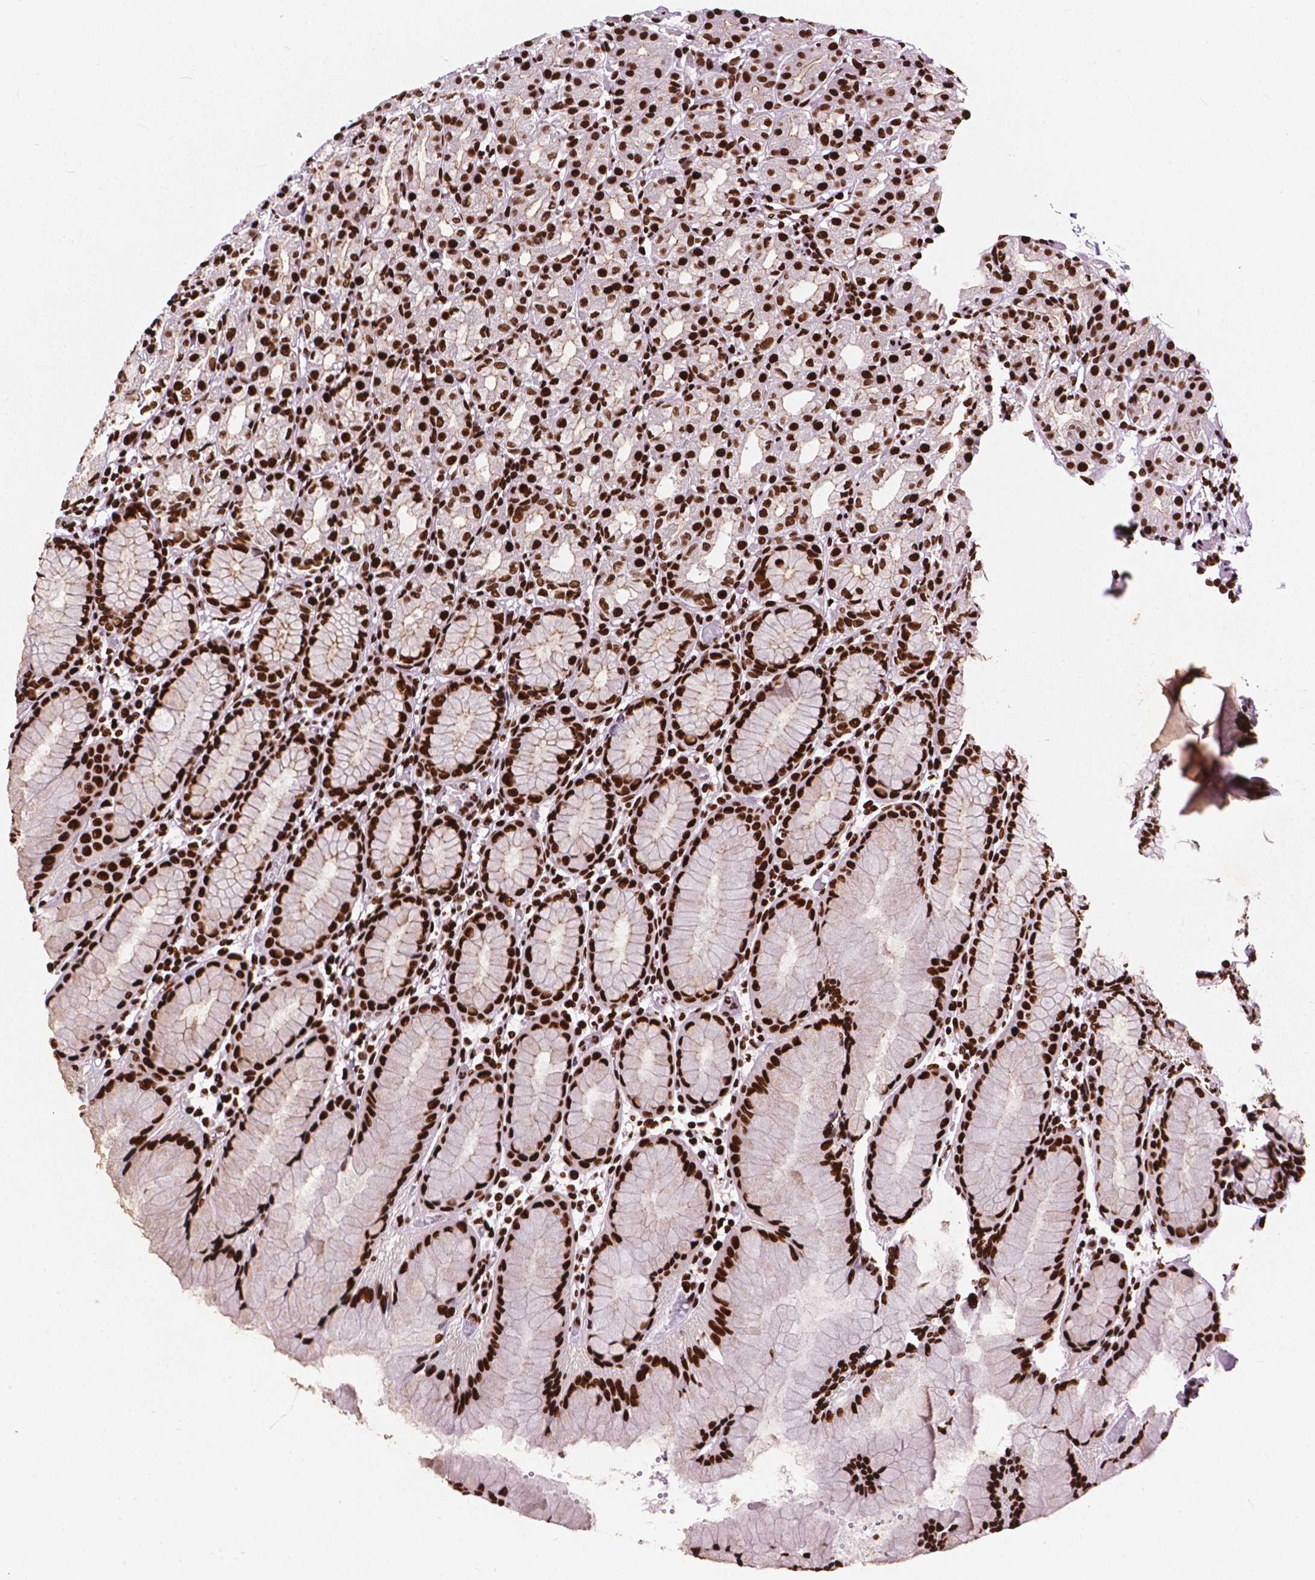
{"staining": {"intensity": "strong", "quantity": ">75%", "location": "nuclear"}, "tissue": "stomach", "cell_type": "Glandular cells", "image_type": "normal", "snomed": [{"axis": "morphology", "description": "Normal tissue, NOS"}, {"axis": "topography", "description": "Stomach"}], "caption": "Protein staining demonstrates strong nuclear positivity in approximately >75% of glandular cells in benign stomach. Ihc stains the protein in brown and the nuclei are stained blue.", "gene": "SMIM5", "patient": {"sex": "female", "age": 57}}